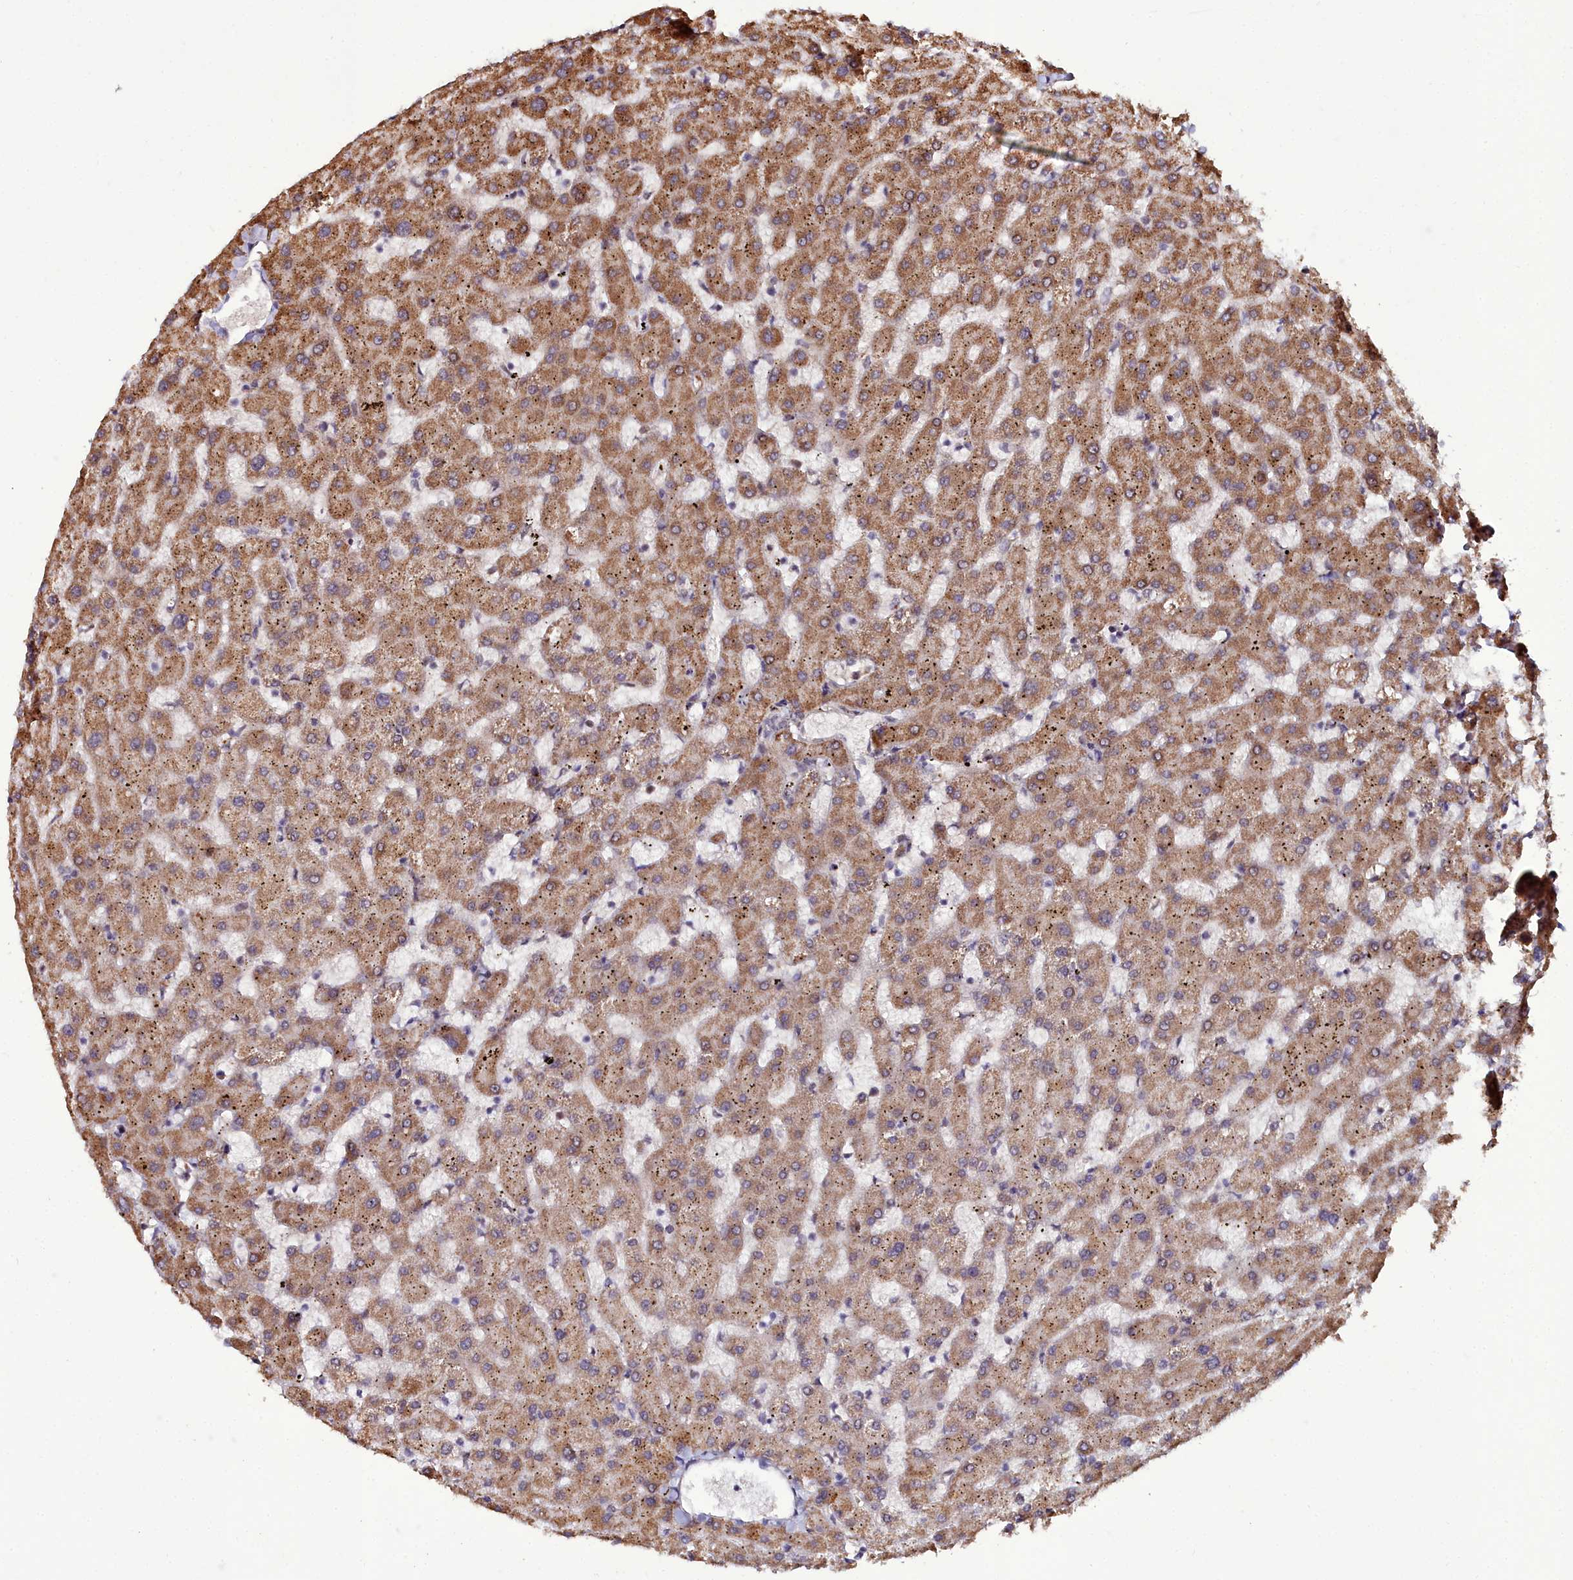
{"staining": {"intensity": "weak", "quantity": "<25%", "location": "nuclear"}, "tissue": "liver", "cell_type": "Cholangiocytes", "image_type": "normal", "snomed": [{"axis": "morphology", "description": "Normal tissue, NOS"}, {"axis": "topography", "description": "Liver"}], "caption": "Immunohistochemistry micrograph of unremarkable liver: liver stained with DAB shows no significant protein expression in cholangiocytes.", "gene": "CXXC1", "patient": {"sex": "female", "age": 63}}